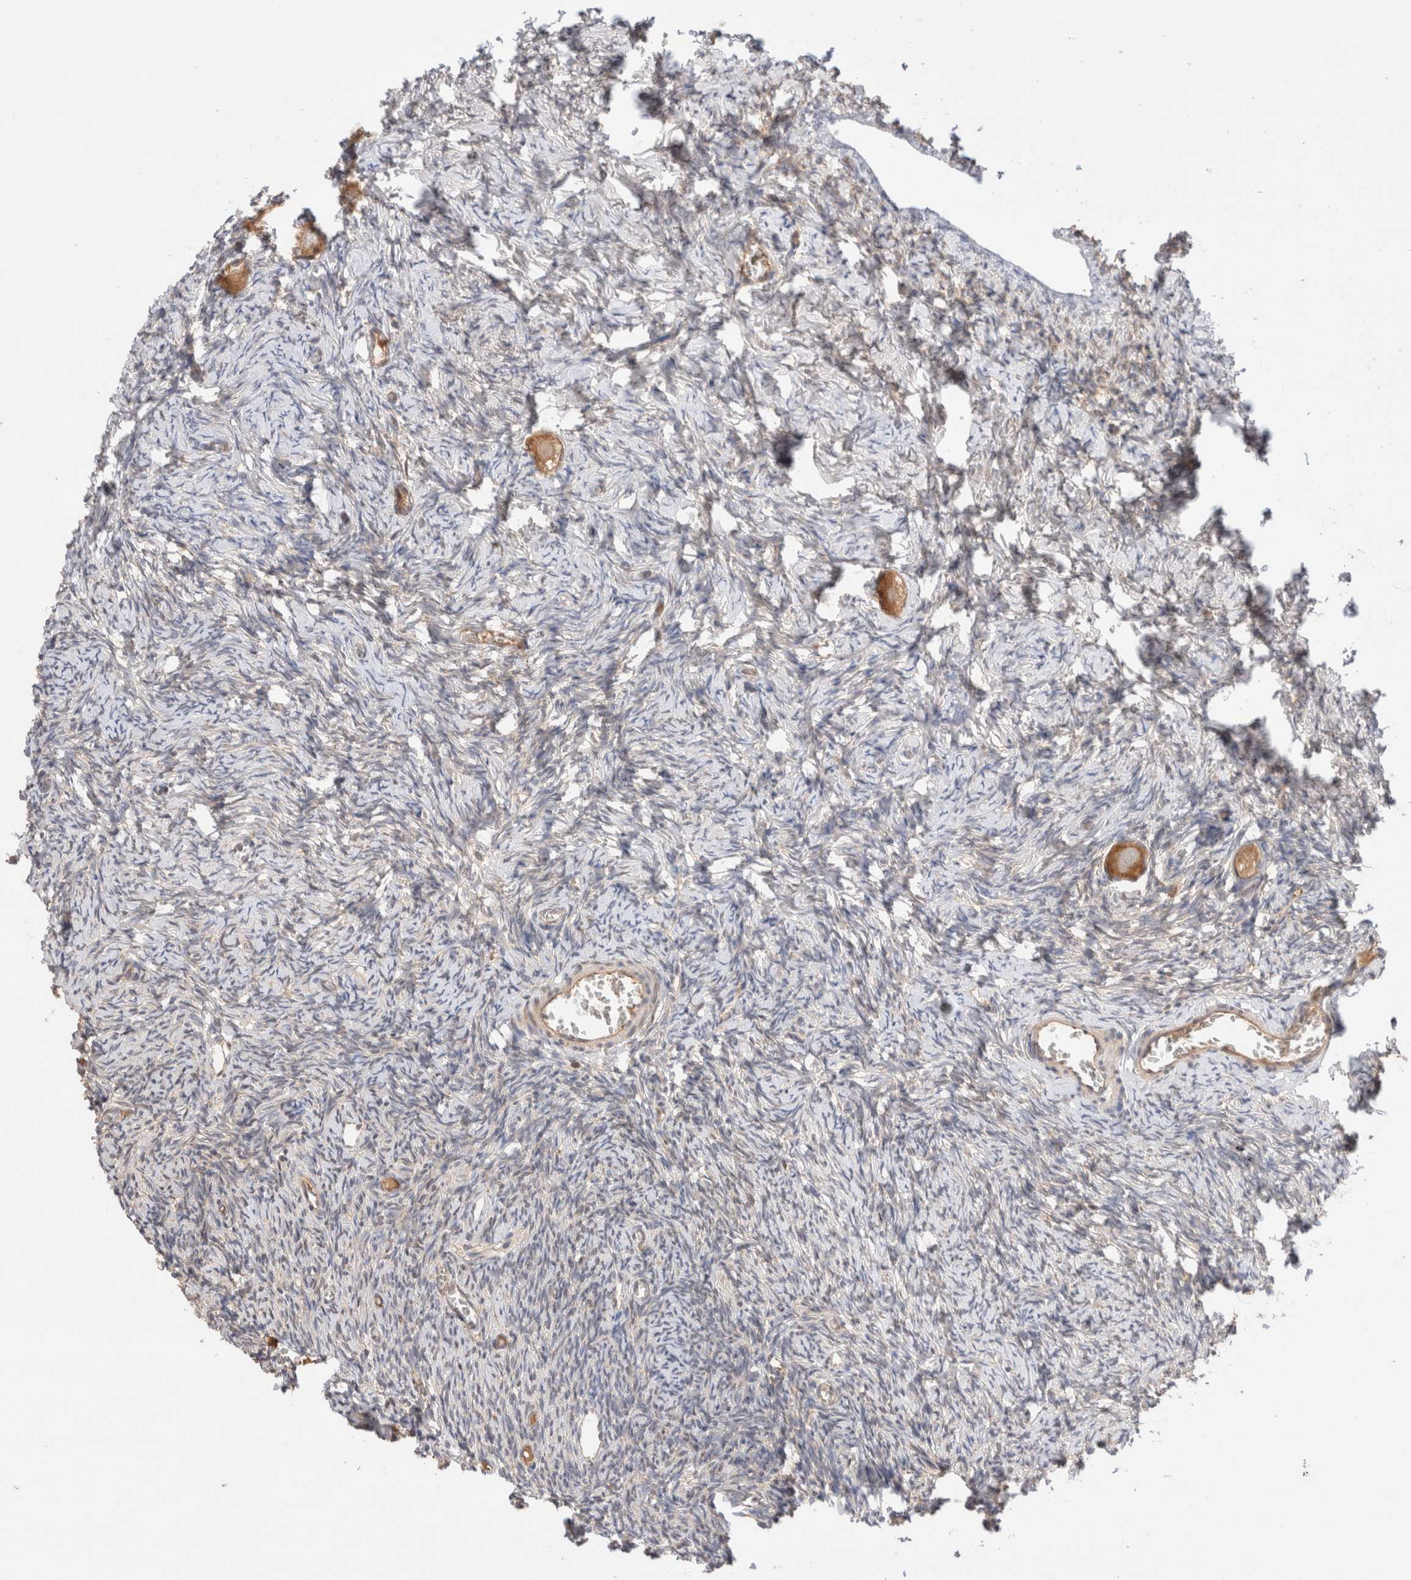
{"staining": {"intensity": "moderate", "quantity": ">75%", "location": "cytoplasmic/membranous"}, "tissue": "ovary", "cell_type": "Follicle cells", "image_type": "normal", "snomed": [{"axis": "morphology", "description": "Normal tissue, NOS"}, {"axis": "topography", "description": "Ovary"}], "caption": "This is a photomicrograph of IHC staining of normal ovary, which shows moderate expression in the cytoplasmic/membranous of follicle cells.", "gene": "SIKE1", "patient": {"sex": "female", "age": 27}}